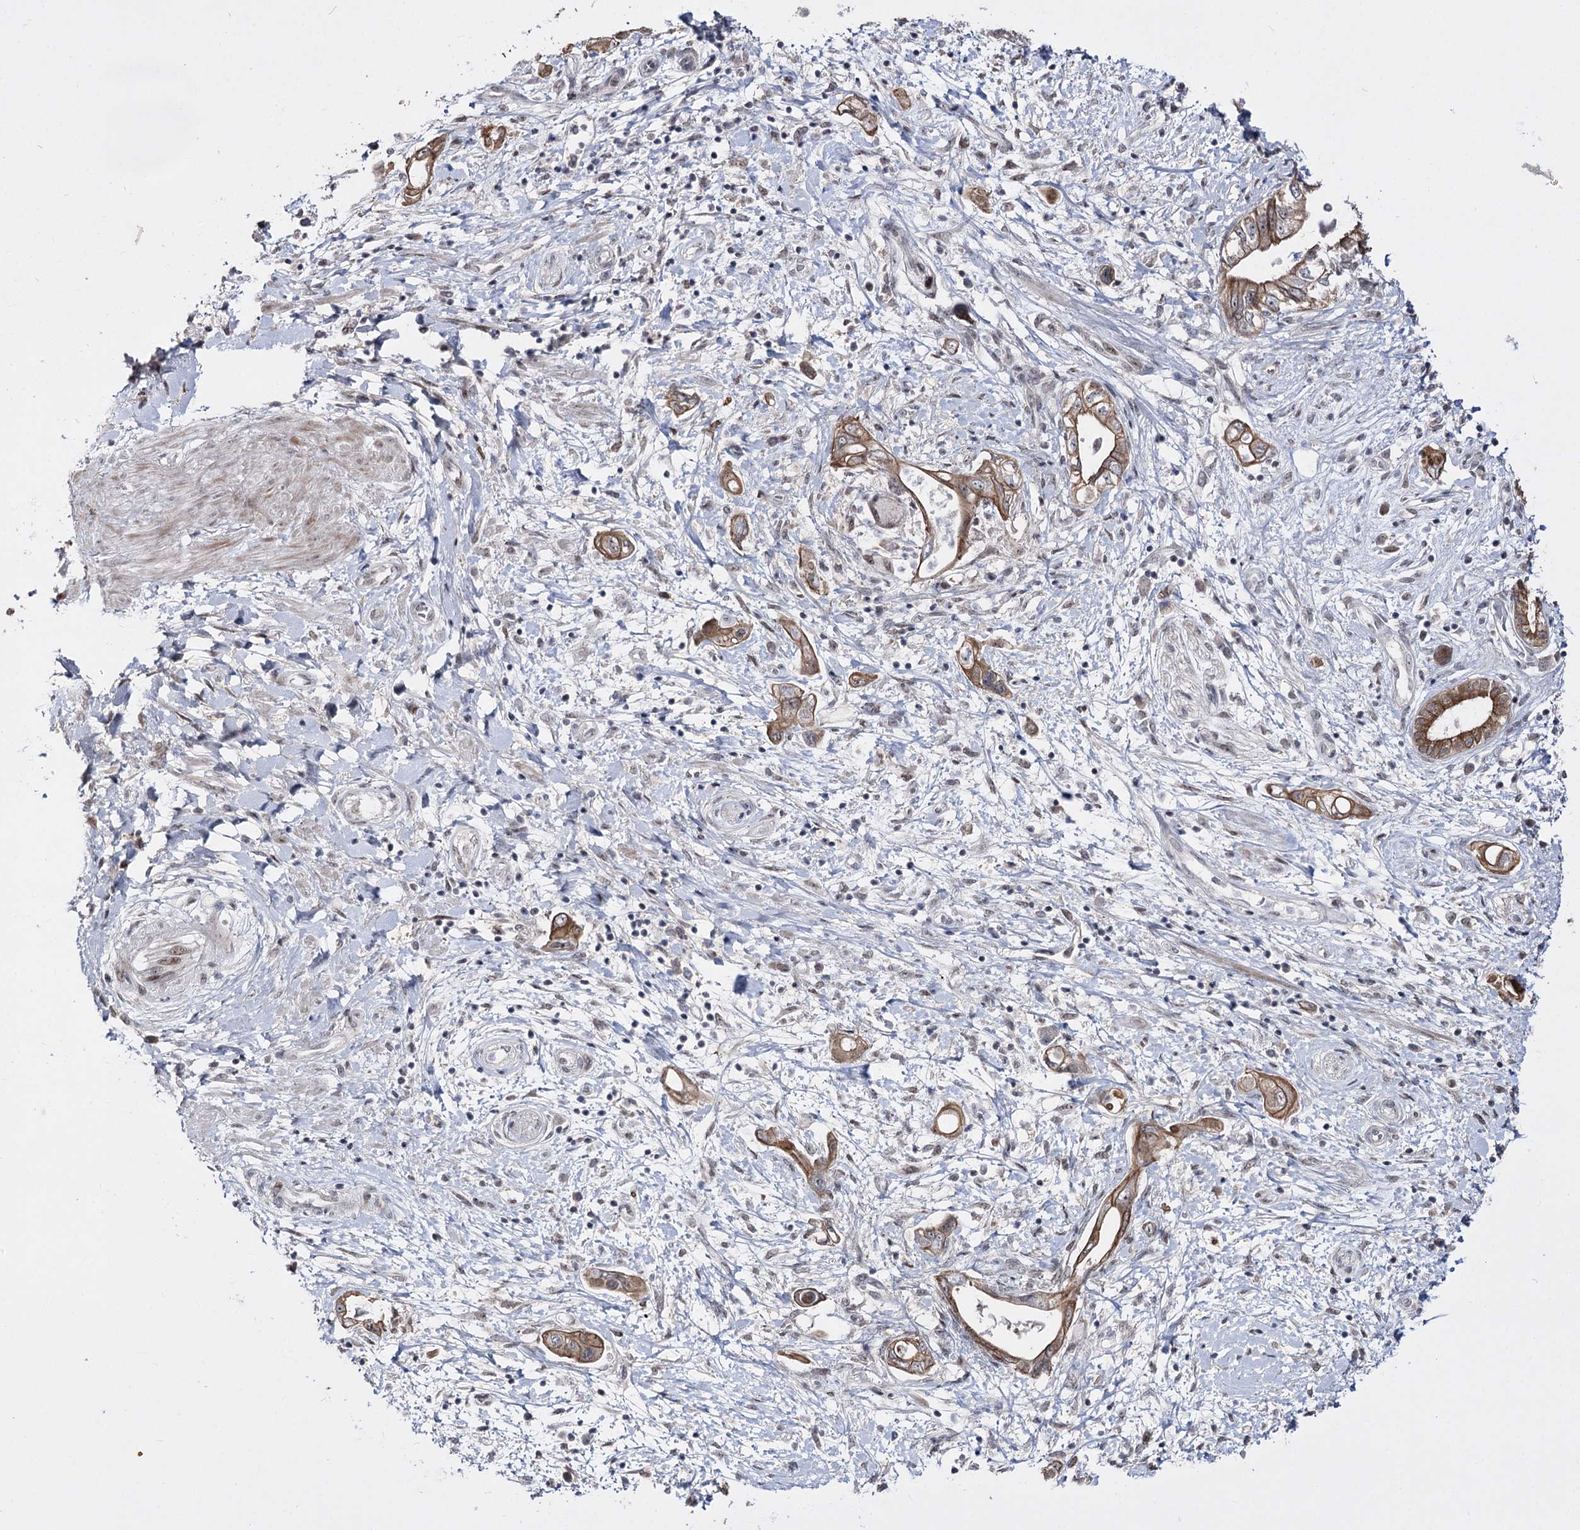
{"staining": {"intensity": "moderate", "quantity": ">75%", "location": "cytoplasmic/membranous"}, "tissue": "pancreatic cancer", "cell_type": "Tumor cells", "image_type": "cancer", "snomed": [{"axis": "morphology", "description": "Adenocarcinoma, NOS"}, {"axis": "topography", "description": "Pancreas"}], "caption": "Adenocarcinoma (pancreatic) was stained to show a protein in brown. There is medium levels of moderate cytoplasmic/membranous expression in approximately >75% of tumor cells.", "gene": "STOX1", "patient": {"sex": "female", "age": 73}}